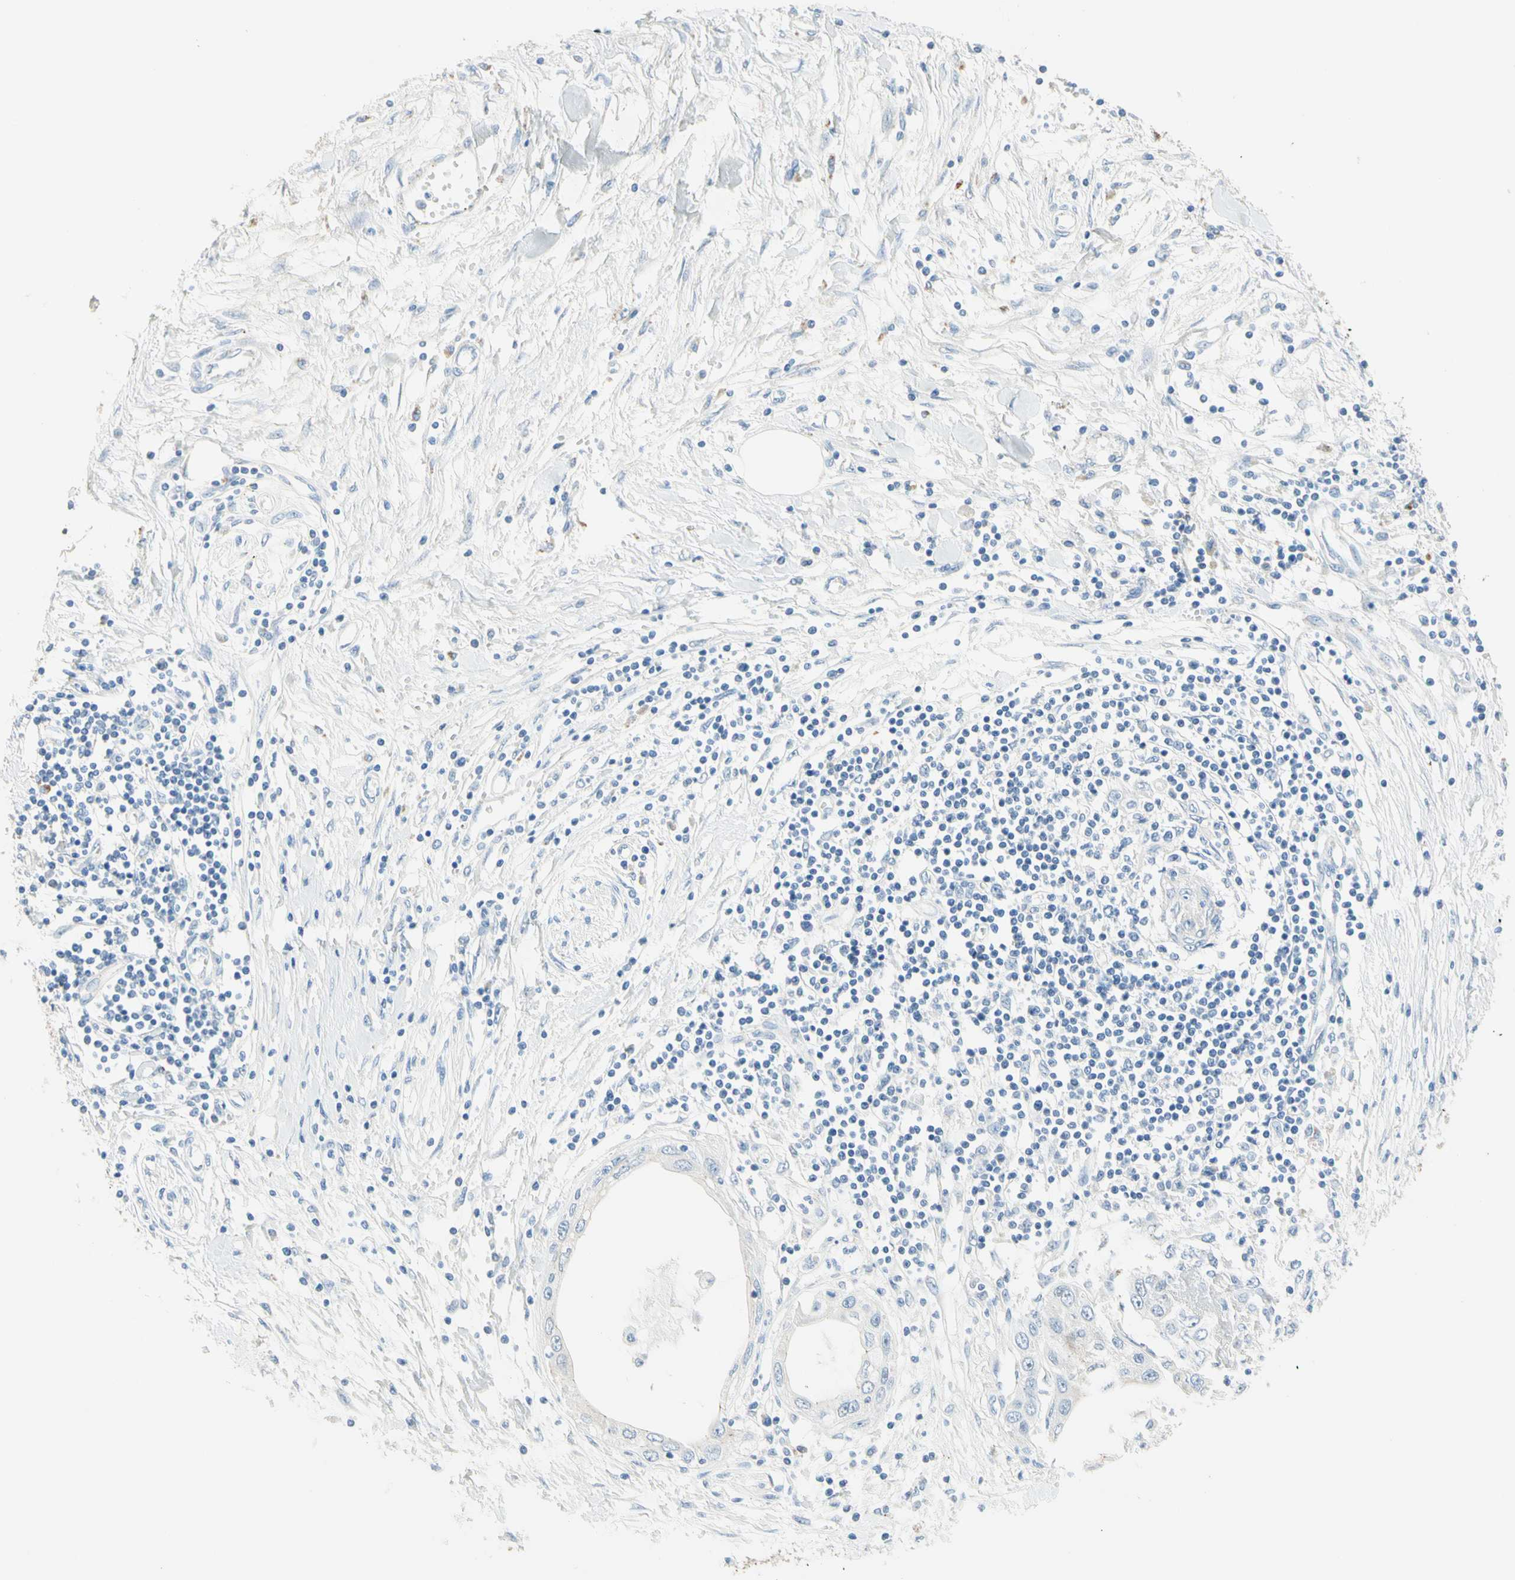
{"staining": {"intensity": "negative", "quantity": "none", "location": "none"}, "tissue": "pancreatic cancer", "cell_type": "Tumor cells", "image_type": "cancer", "snomed": [{"axis": "morphology", "description": "Adenocarcinoma, NOS"}, {"axis": "topography", "description": "Pancreas"}], "caption": "High power microscopy histopathology image of an immunohistochemistry (IHC) photomicrograph of adenocarcinoma (pancreatic), revealing no significant staining in tumor cells. (Stains: DAB (3,3'-diaminobenzidine) immunohistochemistry (IHC) with hematoxylin counter stain, Microscopy: brightfield microscopy at high magnification).", "gene": "NECTIN4", "patient": {"sex": "female", "age": 70}}